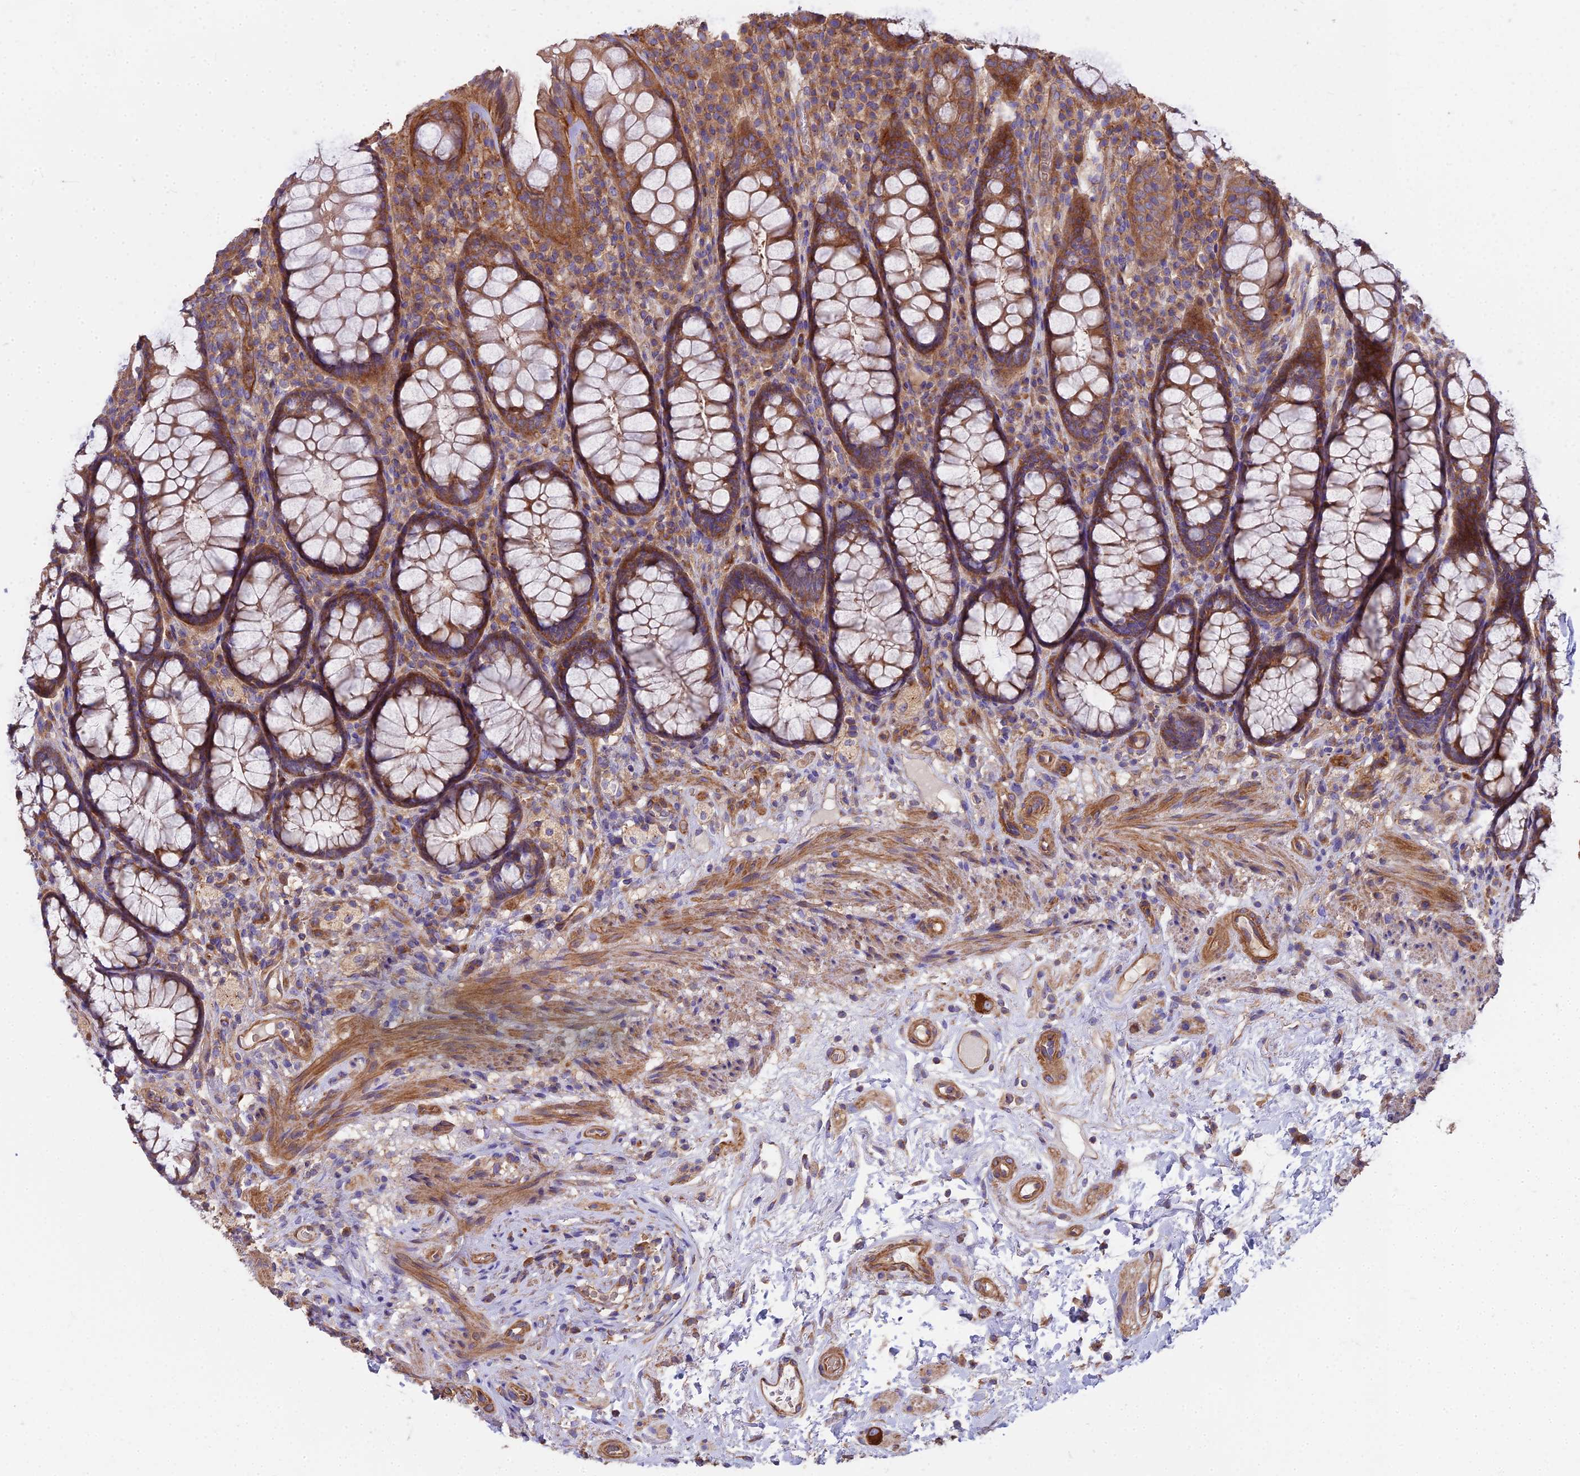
{"staining": {"intensity": "moderate", "quantity": ">75%", "location": "cytoplasmic/membranous"}, "tissue": "rectum", "cell_type": "Glandular cells", "image_type": "normal", "snomed": [{"axis": "morphology", "description": "Normal tissue, NOS"}, {"axis": "topography", "description": "Rectum"}], "caption": "The photomicrograph reveals staining of normal rectum, revealing moderate cytoplasmic/membranous protein staining (brown color) within glandular cells.", "gene": "DCTN3", "patient": {"sex": "male", "age": 83}}